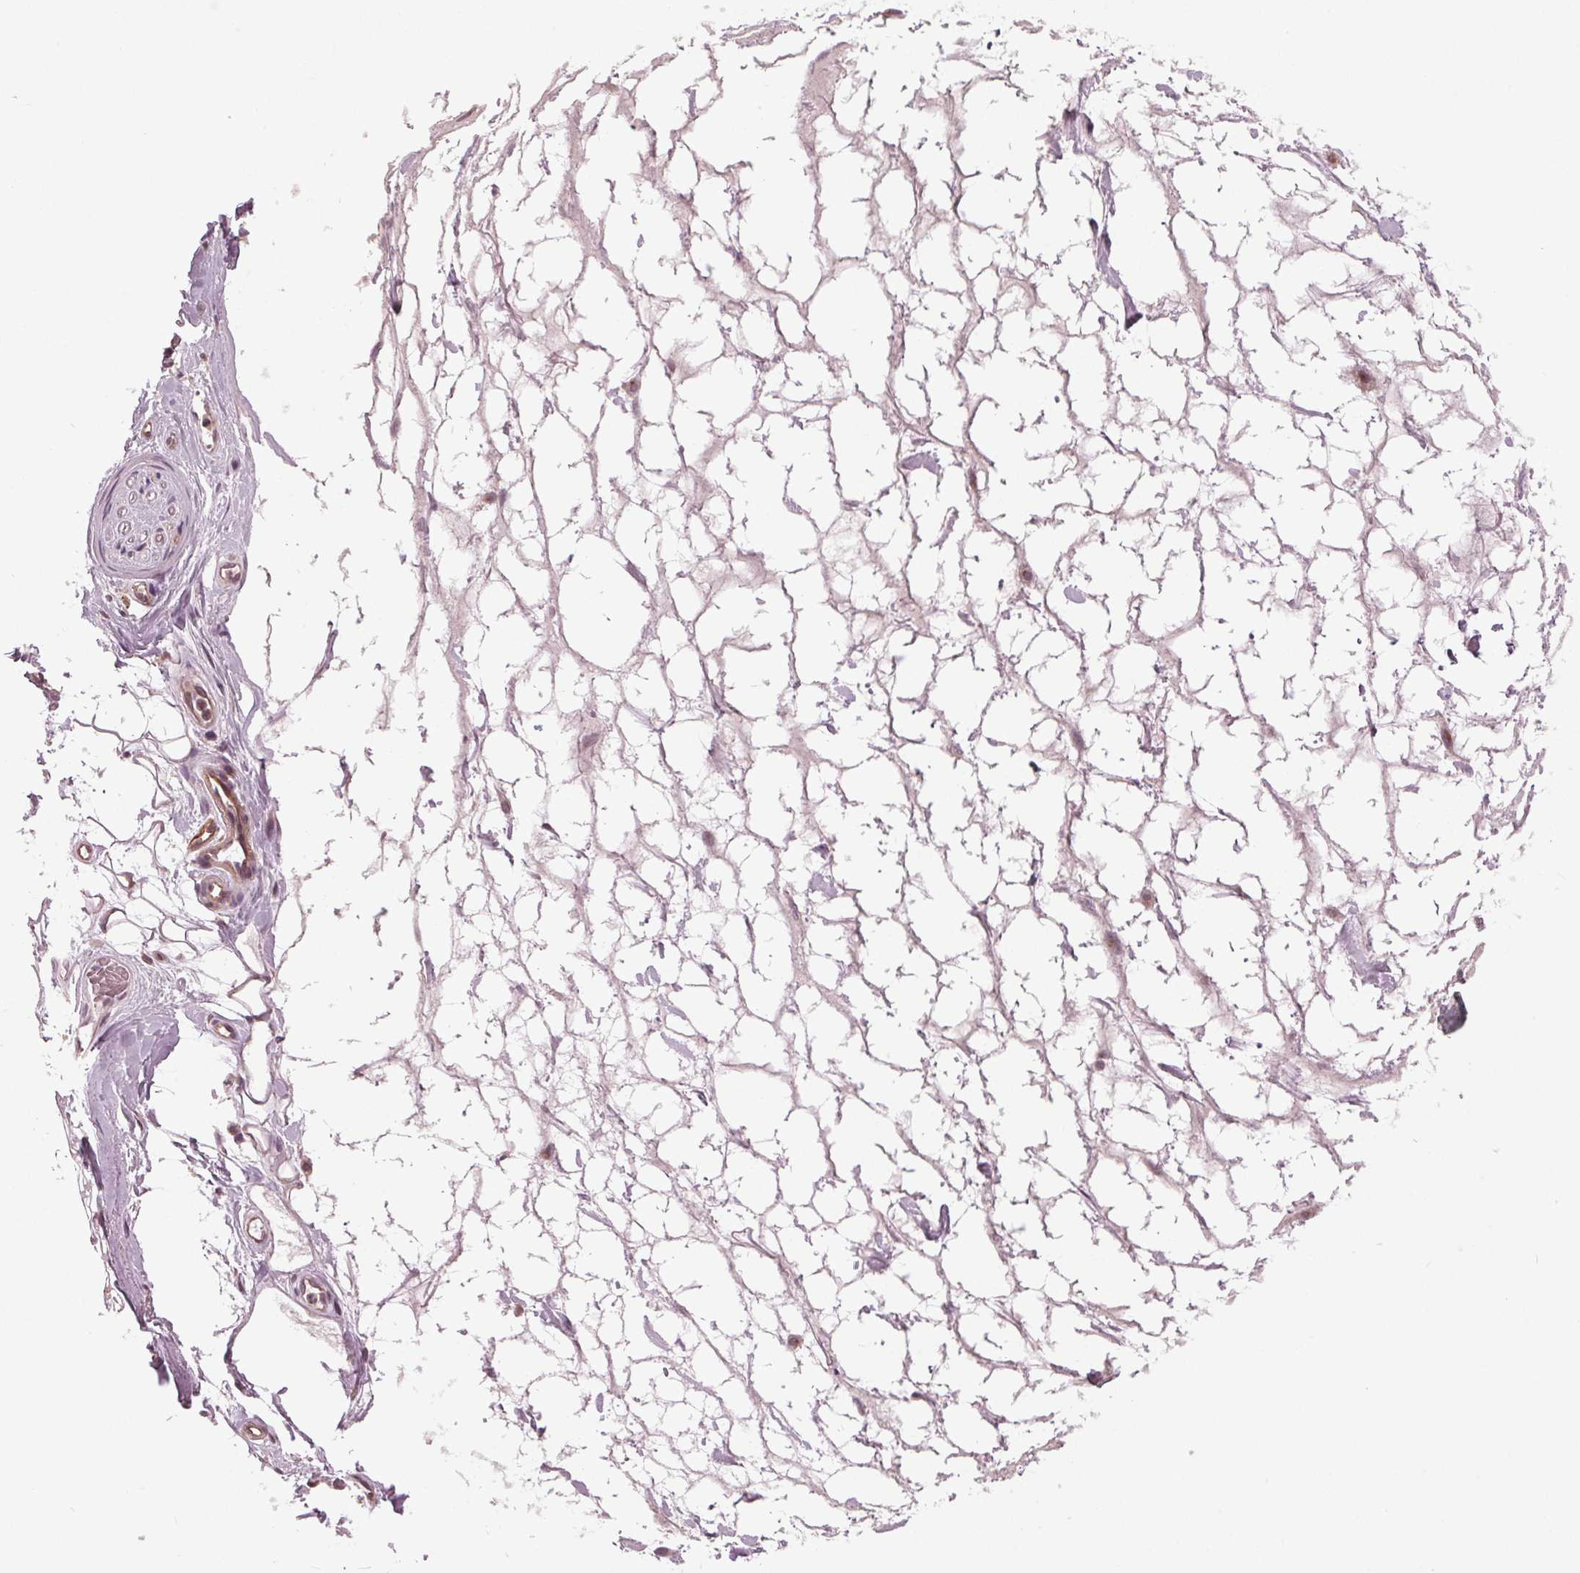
{"staining": {"intensity": "weak", "quantity": "25%-75%", "location": "cytoplasmic/membranous"}, "tissue": "adipose tissue", "cell_type": "Adipocytes", "image_type": "normal", "snomed": [{"axis": "morphology", "description": "Normal tissue, NOS"}, {"axis": "topography", "description": "Lymph node"}, {"axis": "topography", "description": "Cartilage tissue"}, {"axis": "topography", "description": "Nasopharynx"}], "caption": "Immunohistochemical staining of benign adipose tissue displays 25%-75% levels of weak cytoplasmic/membranous protein staining in about 25%-75% of adipocytes.", "gene": "BSDC1", "patient": {"sex": "male", "age": 63}}